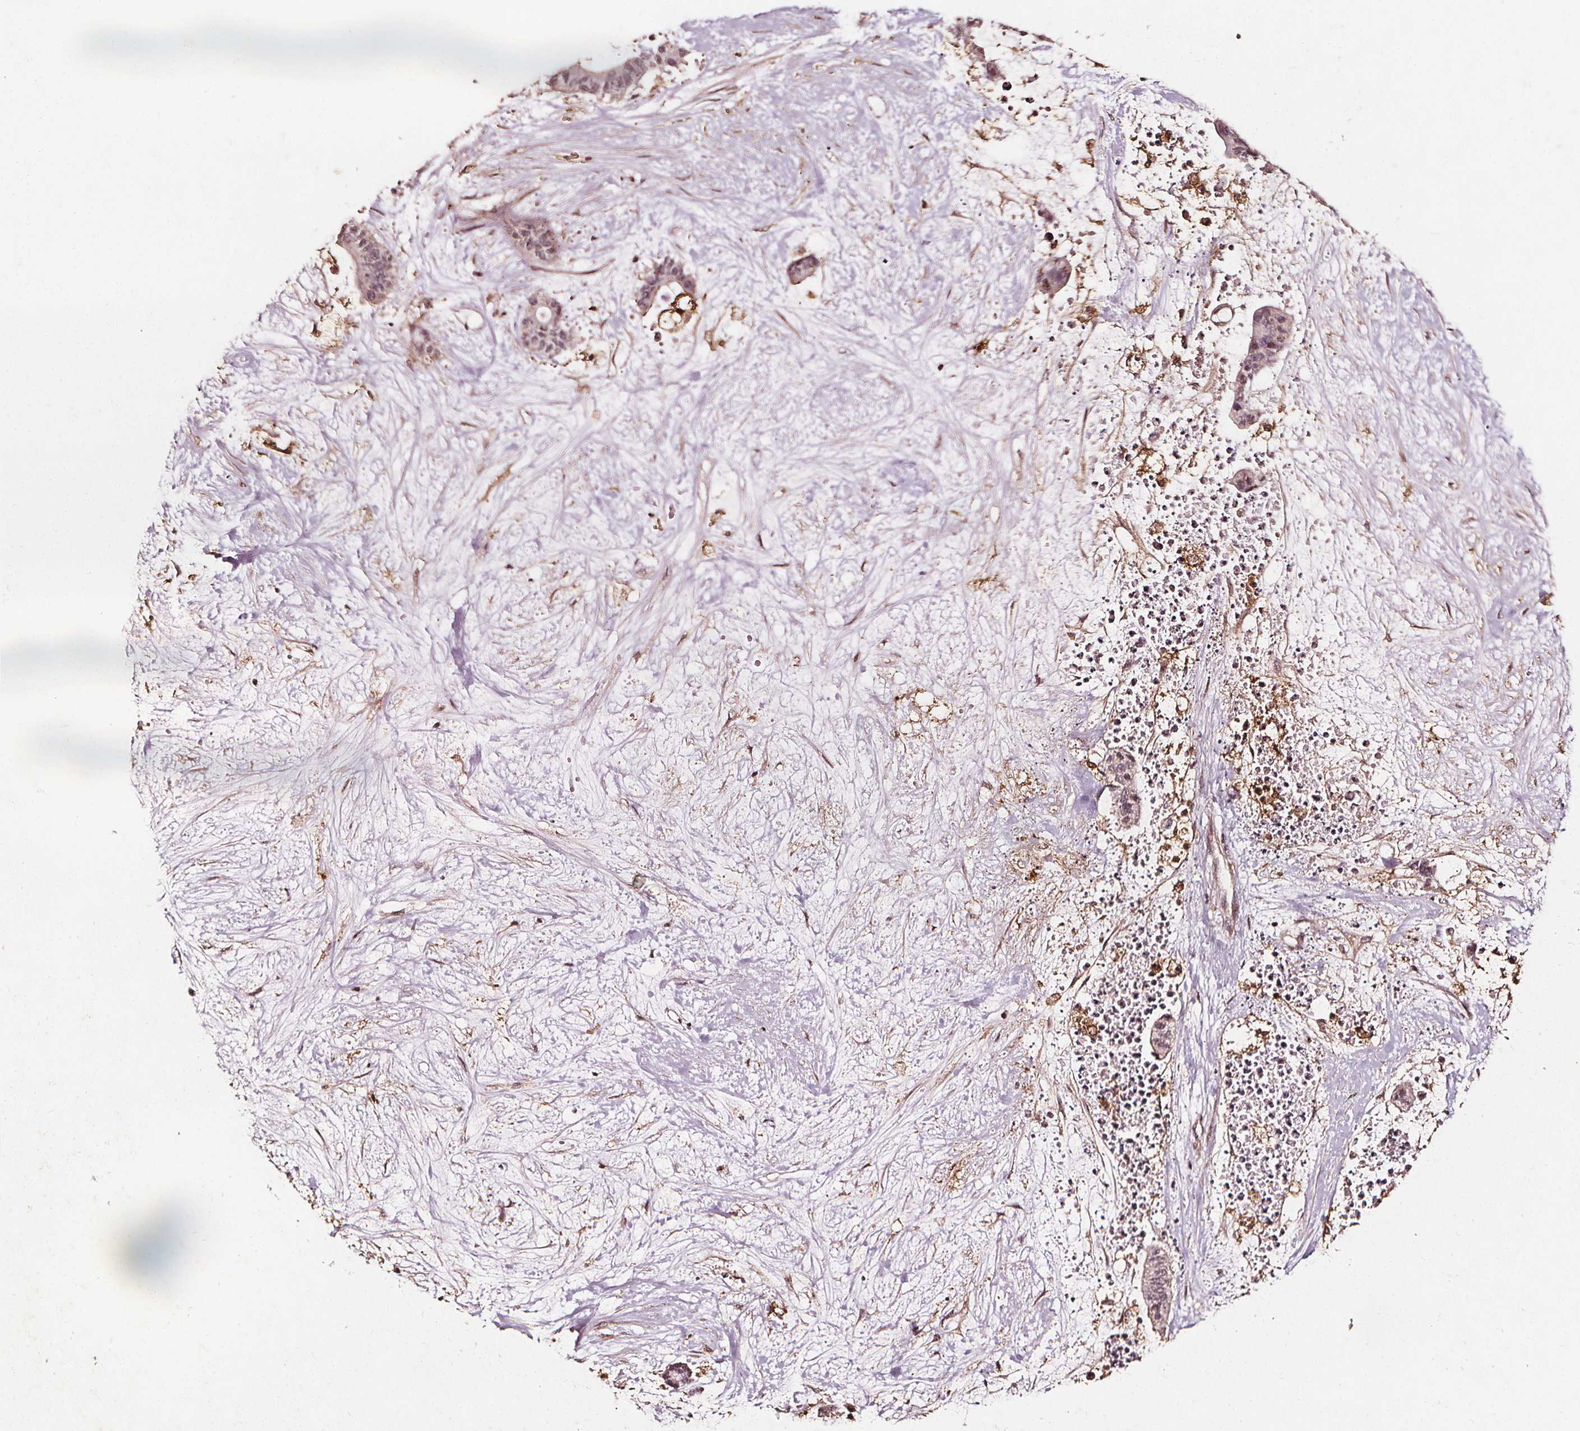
{"staining": {"intensity": "weak", "quantity": "<25%", "location": "cytoplasmic/membranous,nuclear"}, "tissue": "liver cancer", "cell_type": "Tumor cells", "image_type": "cancer", "snomed": [{"axis": "morphology", "description": "Normal tissue, NOS"}, {"axis": "morphology", "description": "Cholangiocarcinoma"}, {"axis": "topography", "description": "Liver"}, {"axis": "topography", "description": "Peripheral nerve tissue"}], "caption": "A micrograph of human liver cancer is negative for staining in tumor cells.", "gene": "ABCA1", "patient": {"sex": "female", "age": 73}}